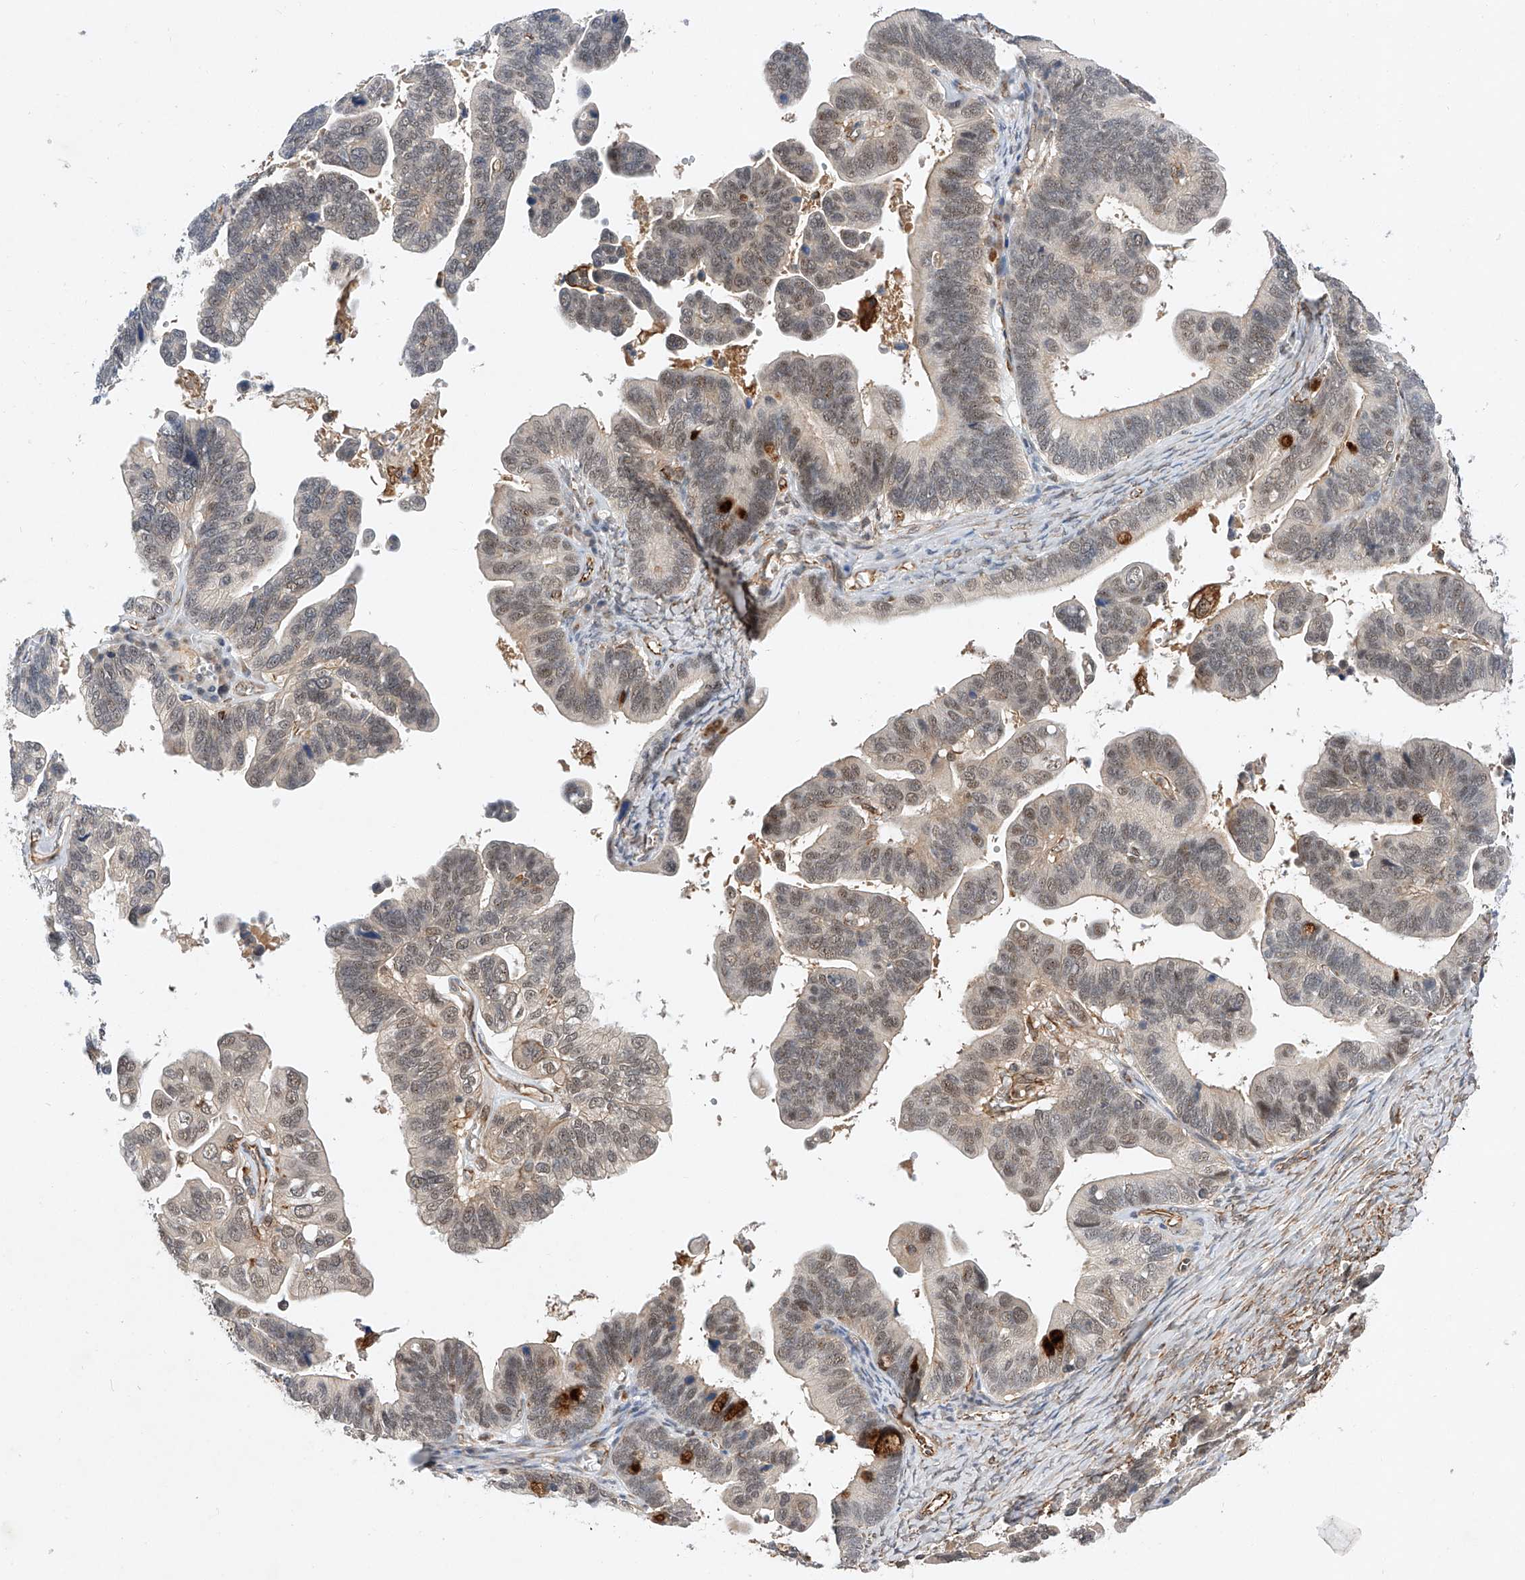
{"staining": {"intensity": "weak", "quantity": "25%-75%", "location": "nuclear"}, "tissue": "ovarian cancer", "cell_type": "Tumor cells", "image_type": "cancer", "snomed": [{"axis": "morphology", "description": "Cystadenocarcinoma, serous, NOS"}, {"axis": "topography", "description": "Ovary"}], "caption": "The histopathology image shows a brown stain indicating the presence of a protein in the nuclear of tumor cells in serous cystadenocarcinoma (ovarian). The staining is performed using DAB (3,3'-diaminobenzidine) brown chromogen to label protein expression. The nuclei are counter-stained blue using hematoxylin.", "gene": "AMD1", "patient": {"sex": "female", "age": 56}}